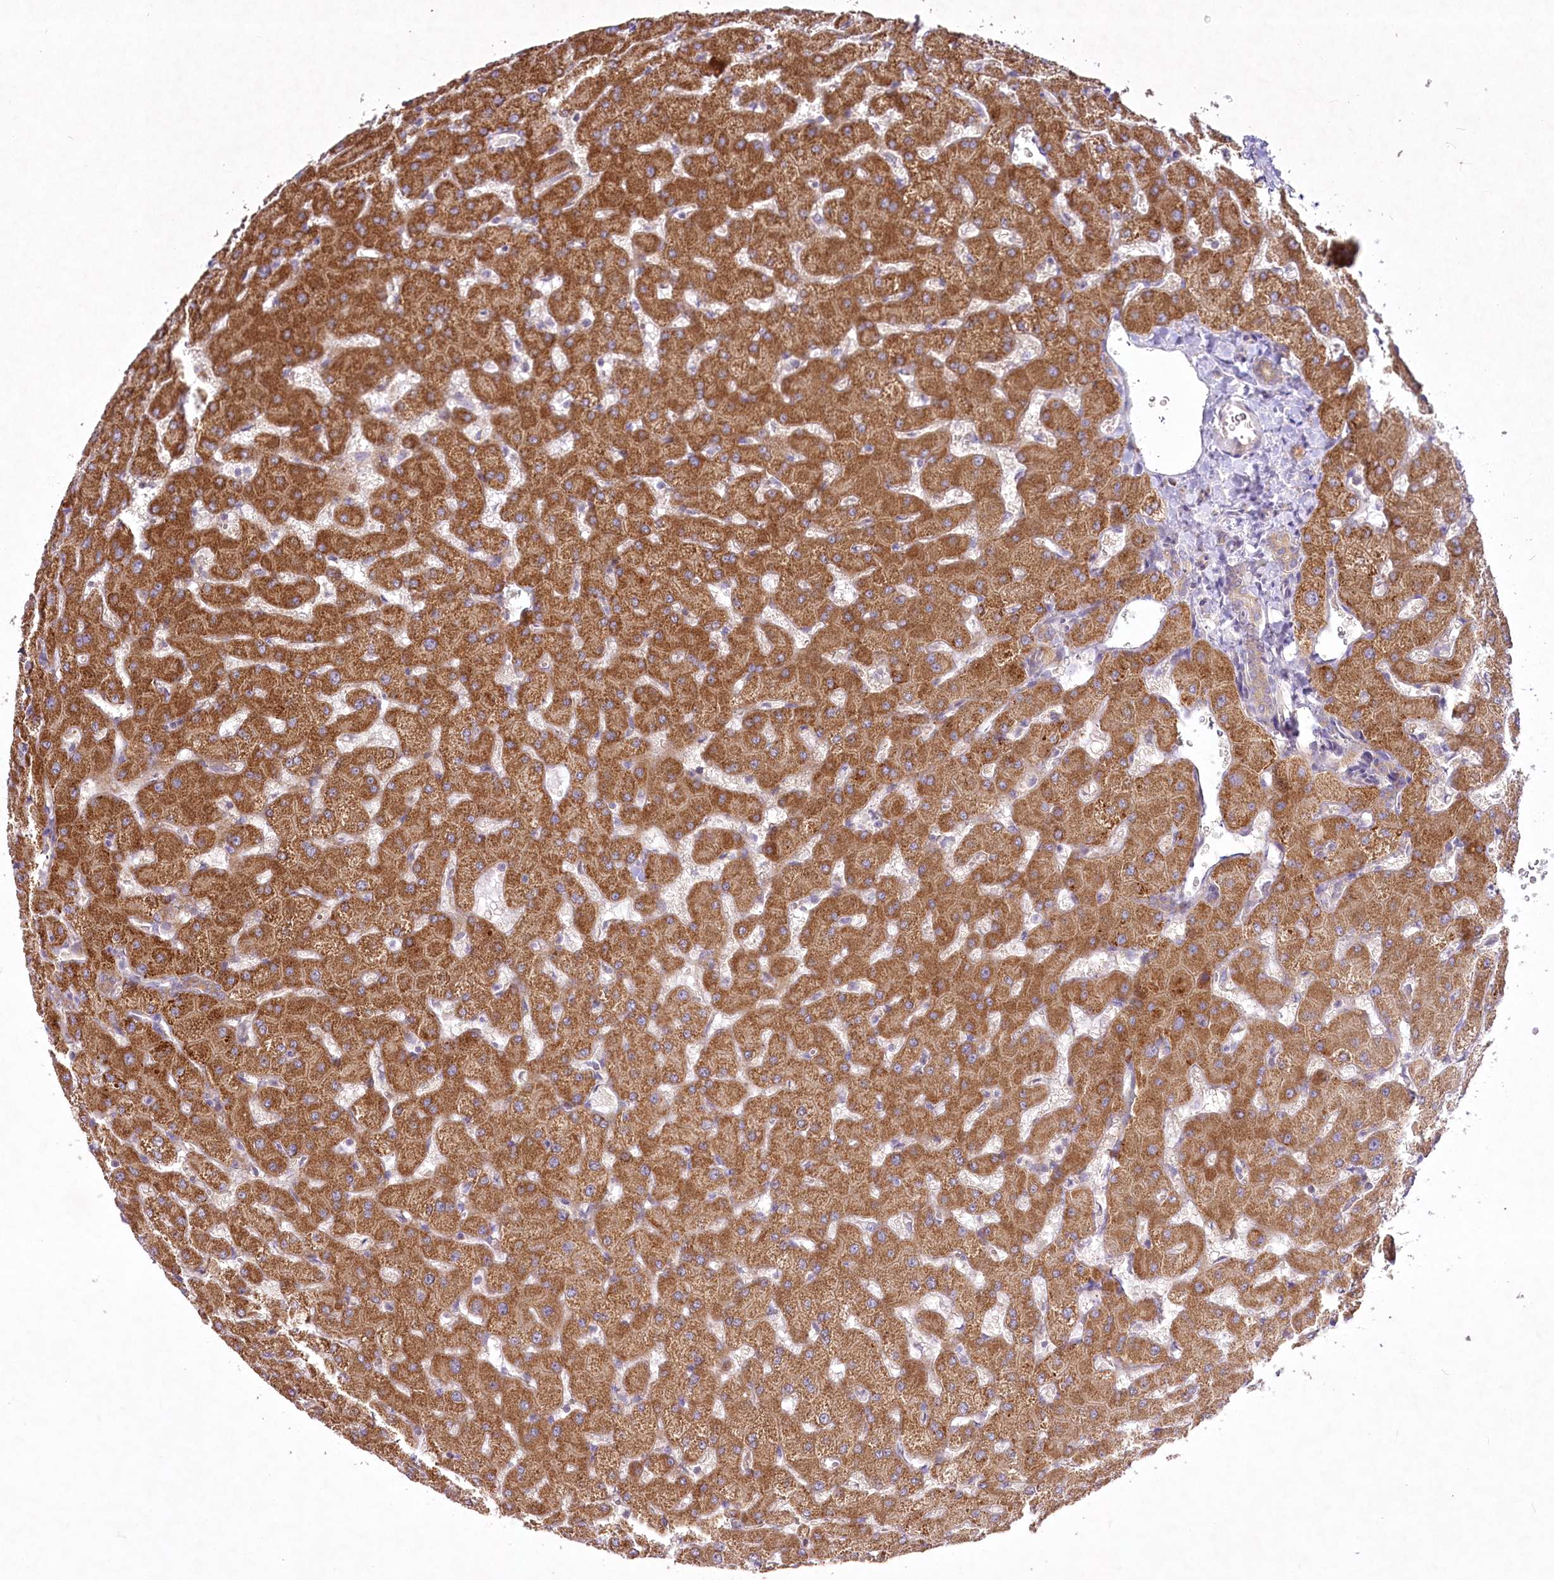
{"staining": {"intensity": "weak", "quantity": "25%-75%", "location": "cytoplasmic/membranous"}, "tissue": "liver", "cell_type": "Cholangiocytes", "image_type": "normal", "snomed": [{"axis": "morphology", "description": "Normal tissue, NOS"}, {"axis": "topography", "description": "Liver"}], "caption": "Cholangiocytes display low levels of weak cytoplasmic/membranous staining in approximately 25%-75% of cells in normal liver.", "gene": "PYROXD1", "patient": {"sex": "female", "age": 63}}